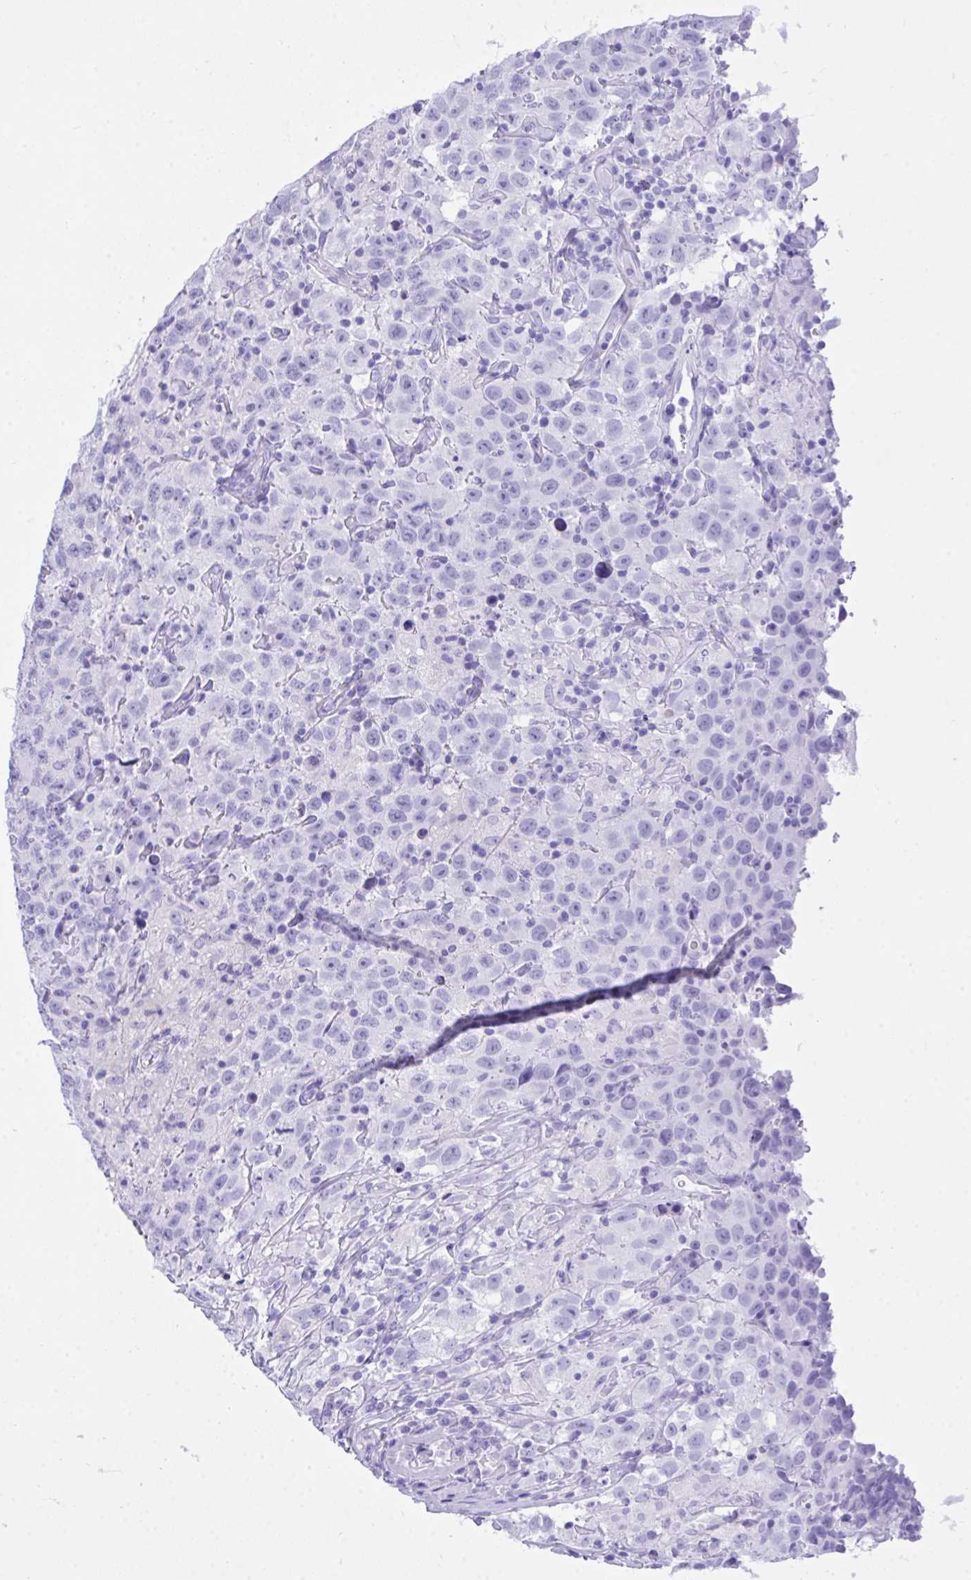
{"staining": {"intensity": "negative", "quantity": "none", "location": "none"}, "tissue": "testis cancer", "cell_type": "Tumor cells", "image_type": "cancer", "snomed": [{"axis": "morphology", "description": "Seminoma, NOS"}, {"axis": "topography", "description": "Testis"}], "caption": "Human testis cancer (seminoma) stained for a protein using immunohistochemistry (IHC) exhibits no positivity in tumor cells.", "gene": "BEX5", "patient": {"sex": "male", "age": 41}}